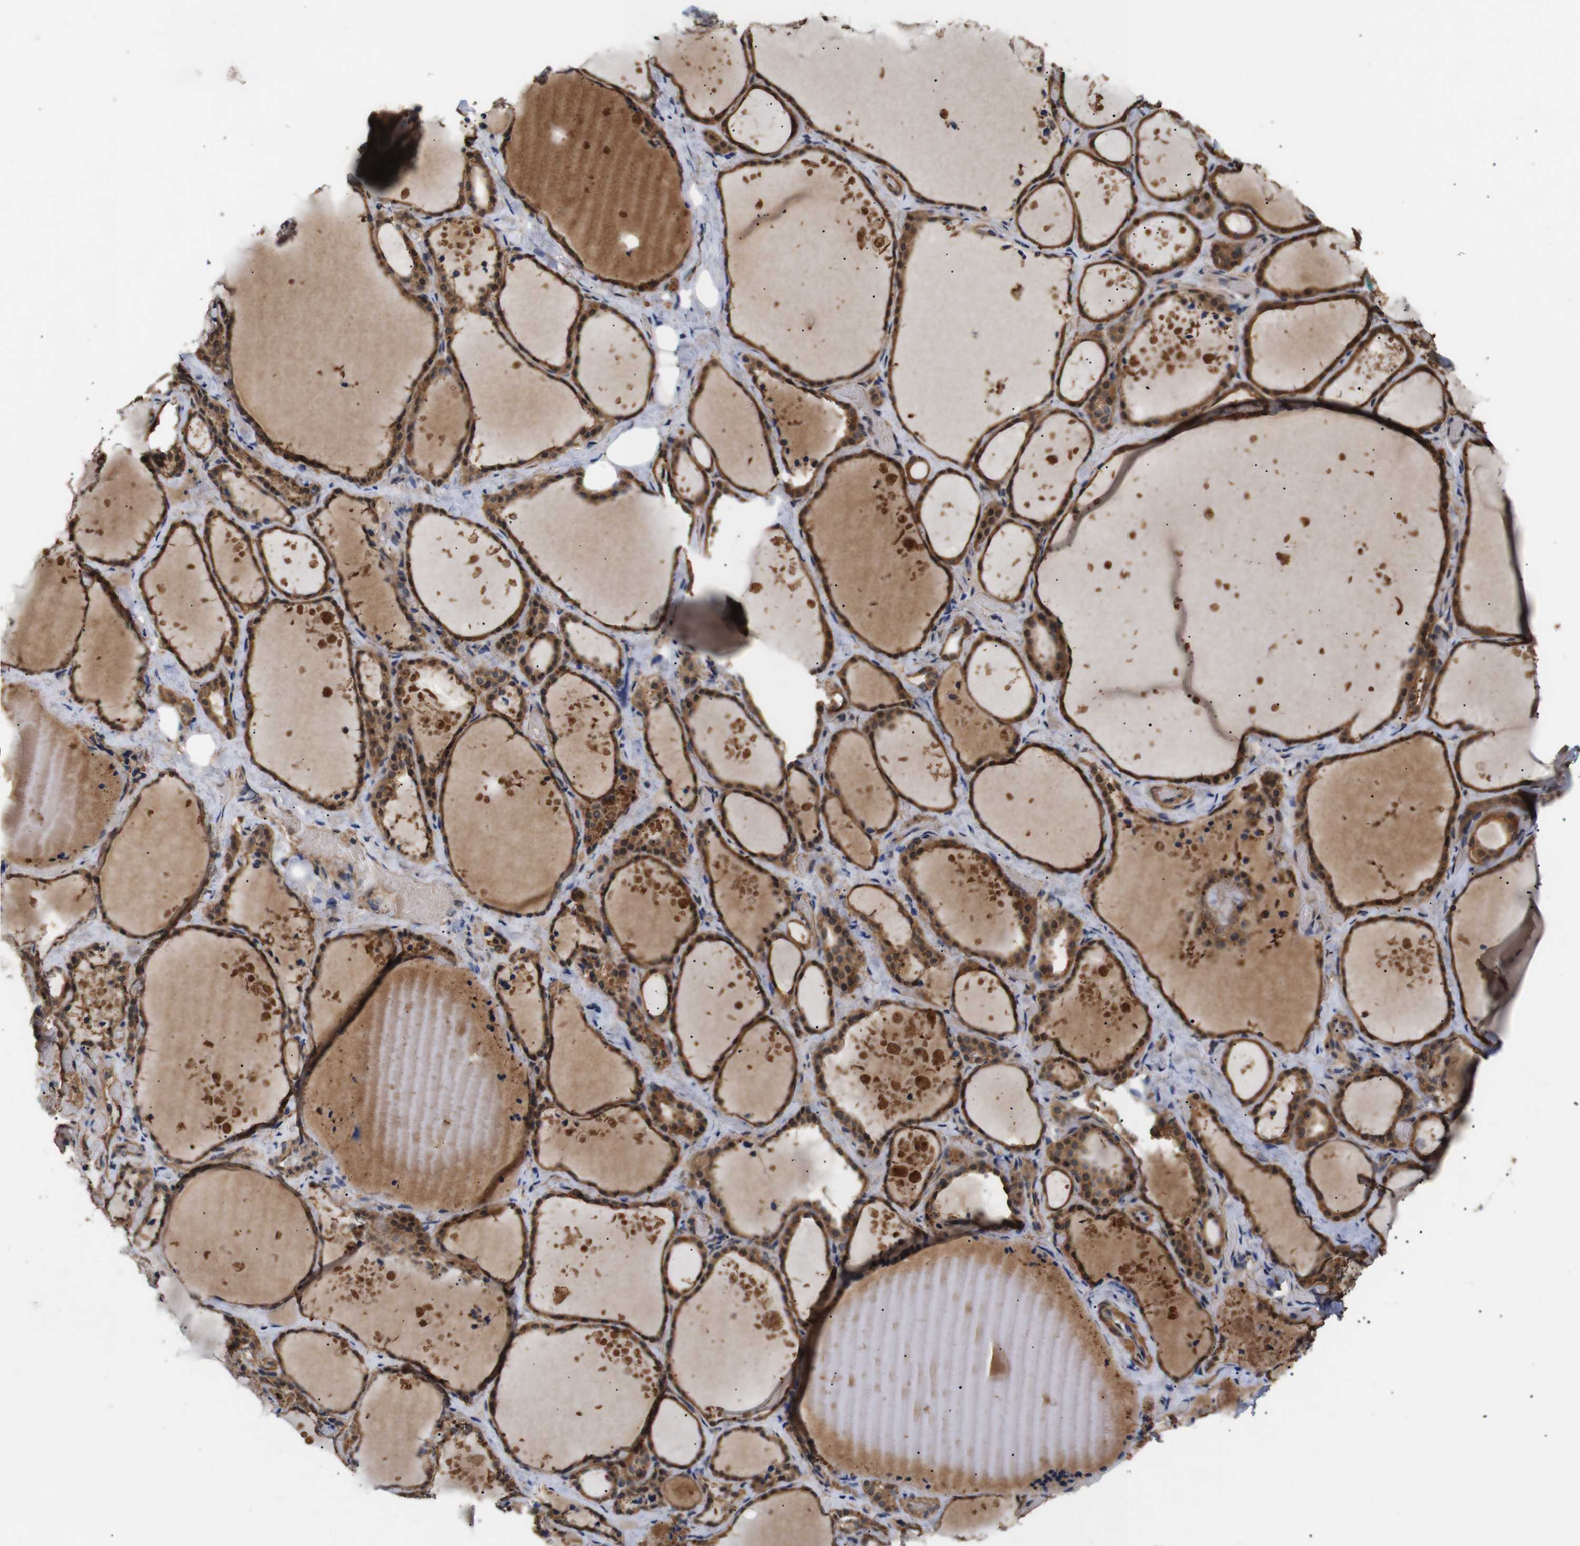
{"staining": {"intensity": "strong", "quantity": ">75%", "location": "cytoplasmic/membranous"}, "tissue": "thyroid gland", "cell_type": "Glandular cells", "image_type": "normal", "snomed": [{"axis": "morphology", "description": "Normal tissue, NOS"}, {"axis": "topography", "description": "Thyroid gland"}], "caption": "Strong cytoplasmic/membranous positivity is appreciated in approximately >75% of glandular cells in unremarkable thyroid gland. (Stains: DAB (3,3'-diaminobenzidine) in brown, nuclei in blue, Microscopy: brightfield microscopy at high magnification).", "gene": "DDR1", "patient": {"sex": "female", "age": 44}}